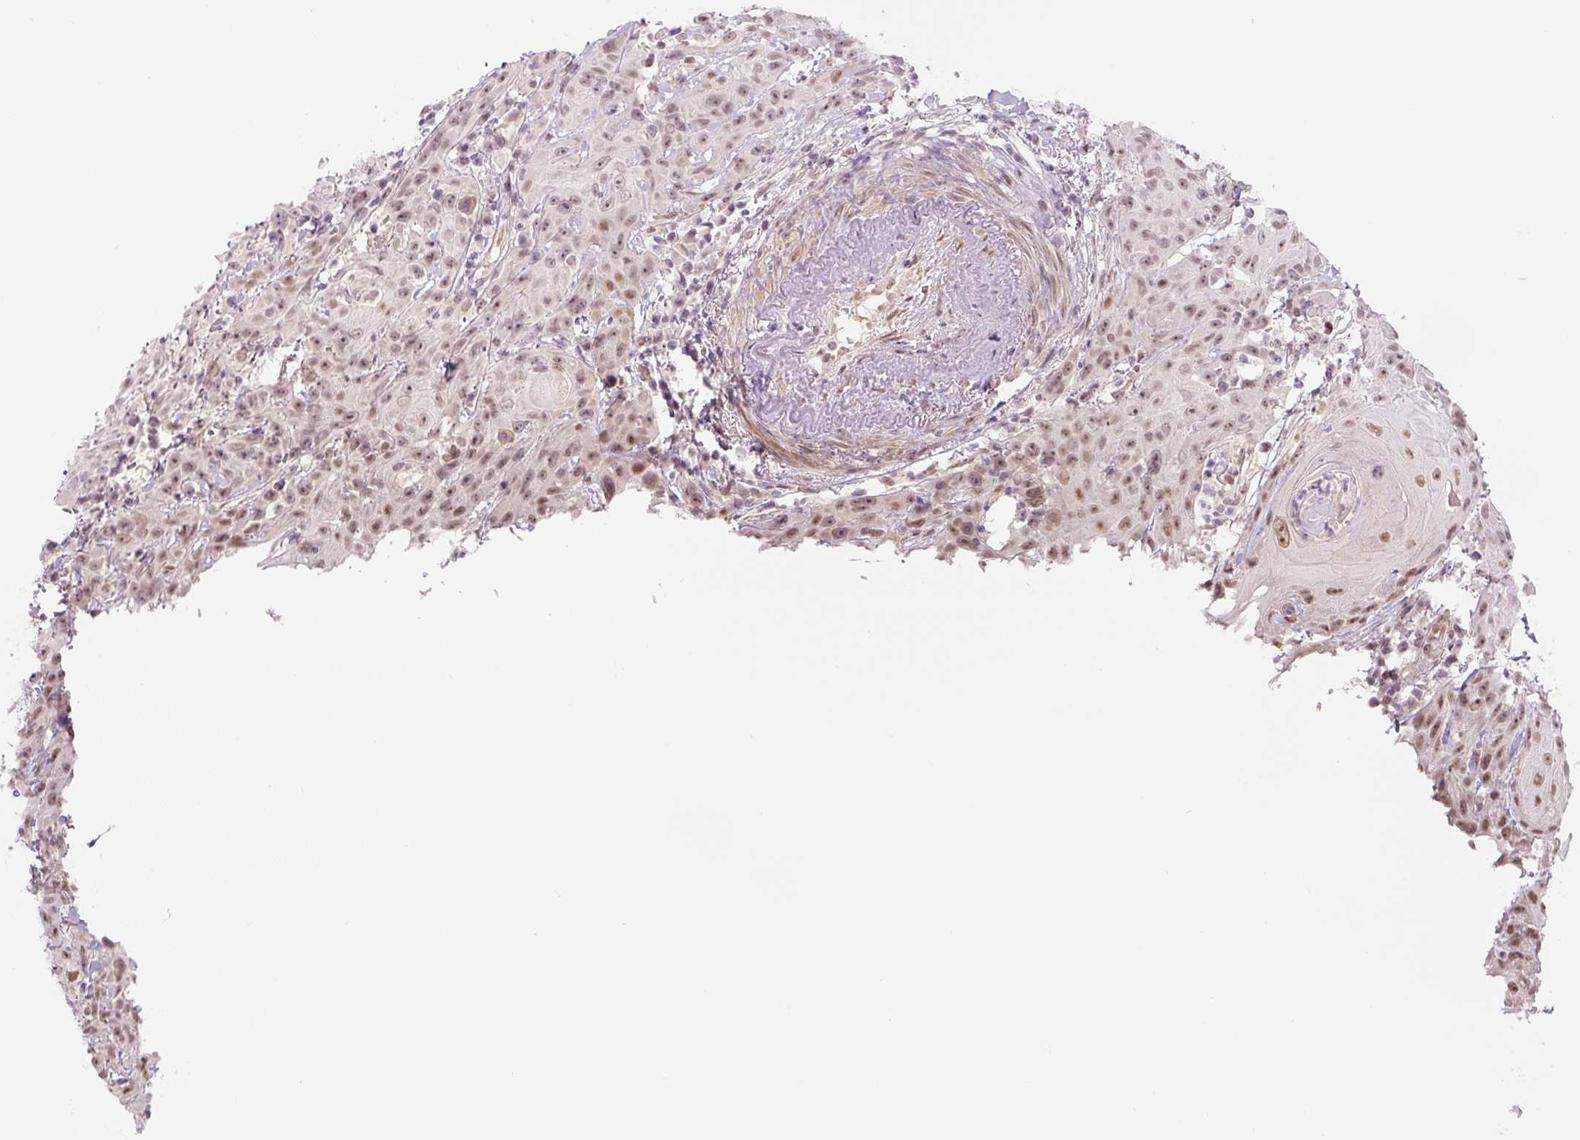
{"staining": {"intensity": "moderate", "quantity": ">75%", "location": "nuclear"}, "tissue": "head and neck cancer", "cell_type": "Tumor cells", "image_type": "cancer", "snomed": [{"axis": "morphology", "description": "Squamous cell carcinoma, NOS"}, {"axis": "topography", "description": "Skin"}, {"axis": "topography", "description": "Head-Neck"}], "caption": "Squamous cell carcinoma (head and neck) was stained to show a protein in brown. There is medium levels of moderate nuclear positivity in about >75% of tumor cells. The protein is shown in brown color, while the nuclei are stained blue.", "gene": "TCFL5", "patient": {"sex": "male", "age": 80}}